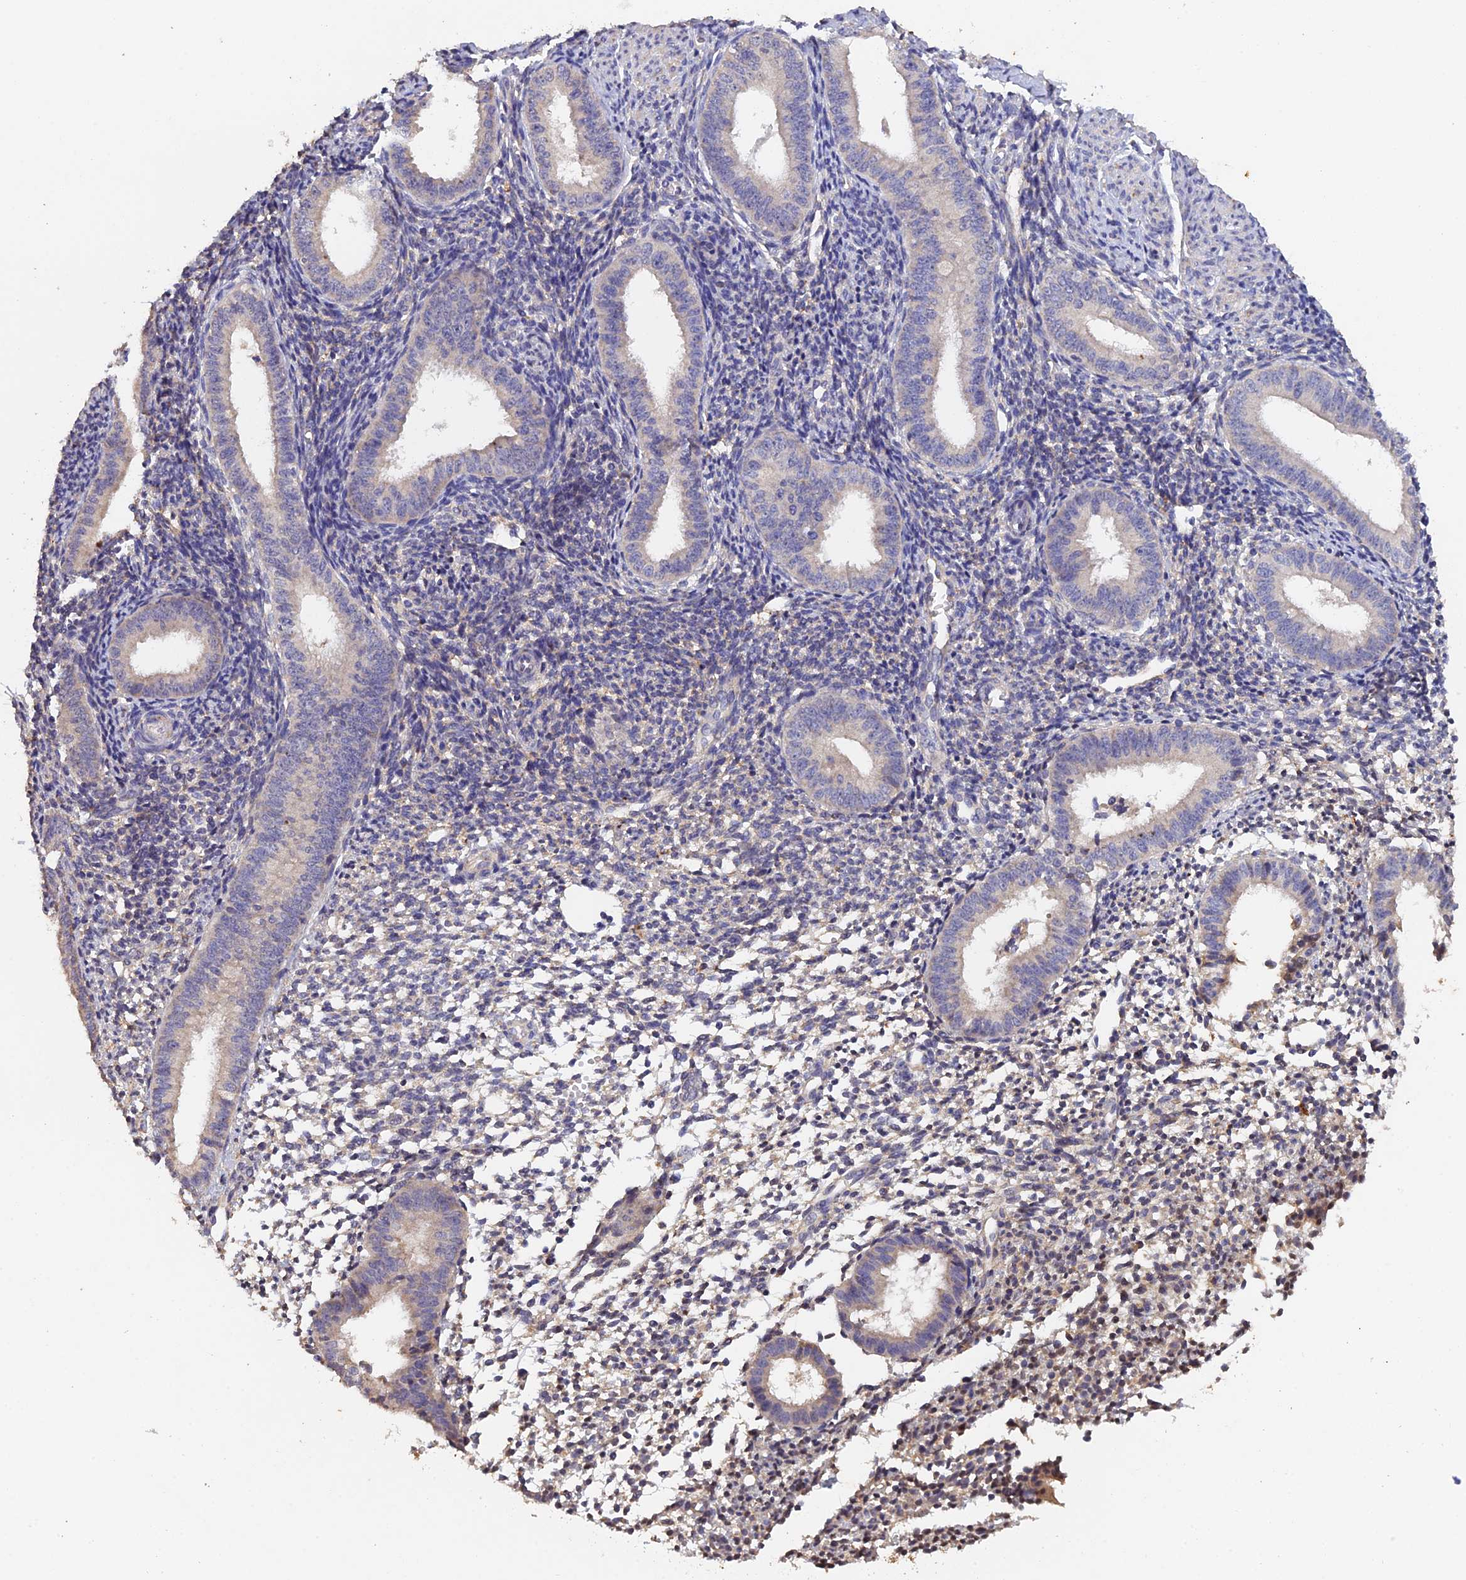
{"staining": {"intensity": "negative", "quantity": "none", "location": "none"}, "tissue": "endometrium", "cell_type": "Cells in endometrial stroma", "image_type": "normal", "snomed": [{"axis": "morphology", "description": "Normal tissue, NOS"}, {"axis": "topography", "description": "Uterus"}, {"axis": "topography", "description": "Endometrium"}], "caption": "Immunohistochemical staining of normal human endometrium displays no significant positivity in cells in endometrial stroma.", "gene": "SLC39A13", "patient": {"sex": "female", "age": 48}}